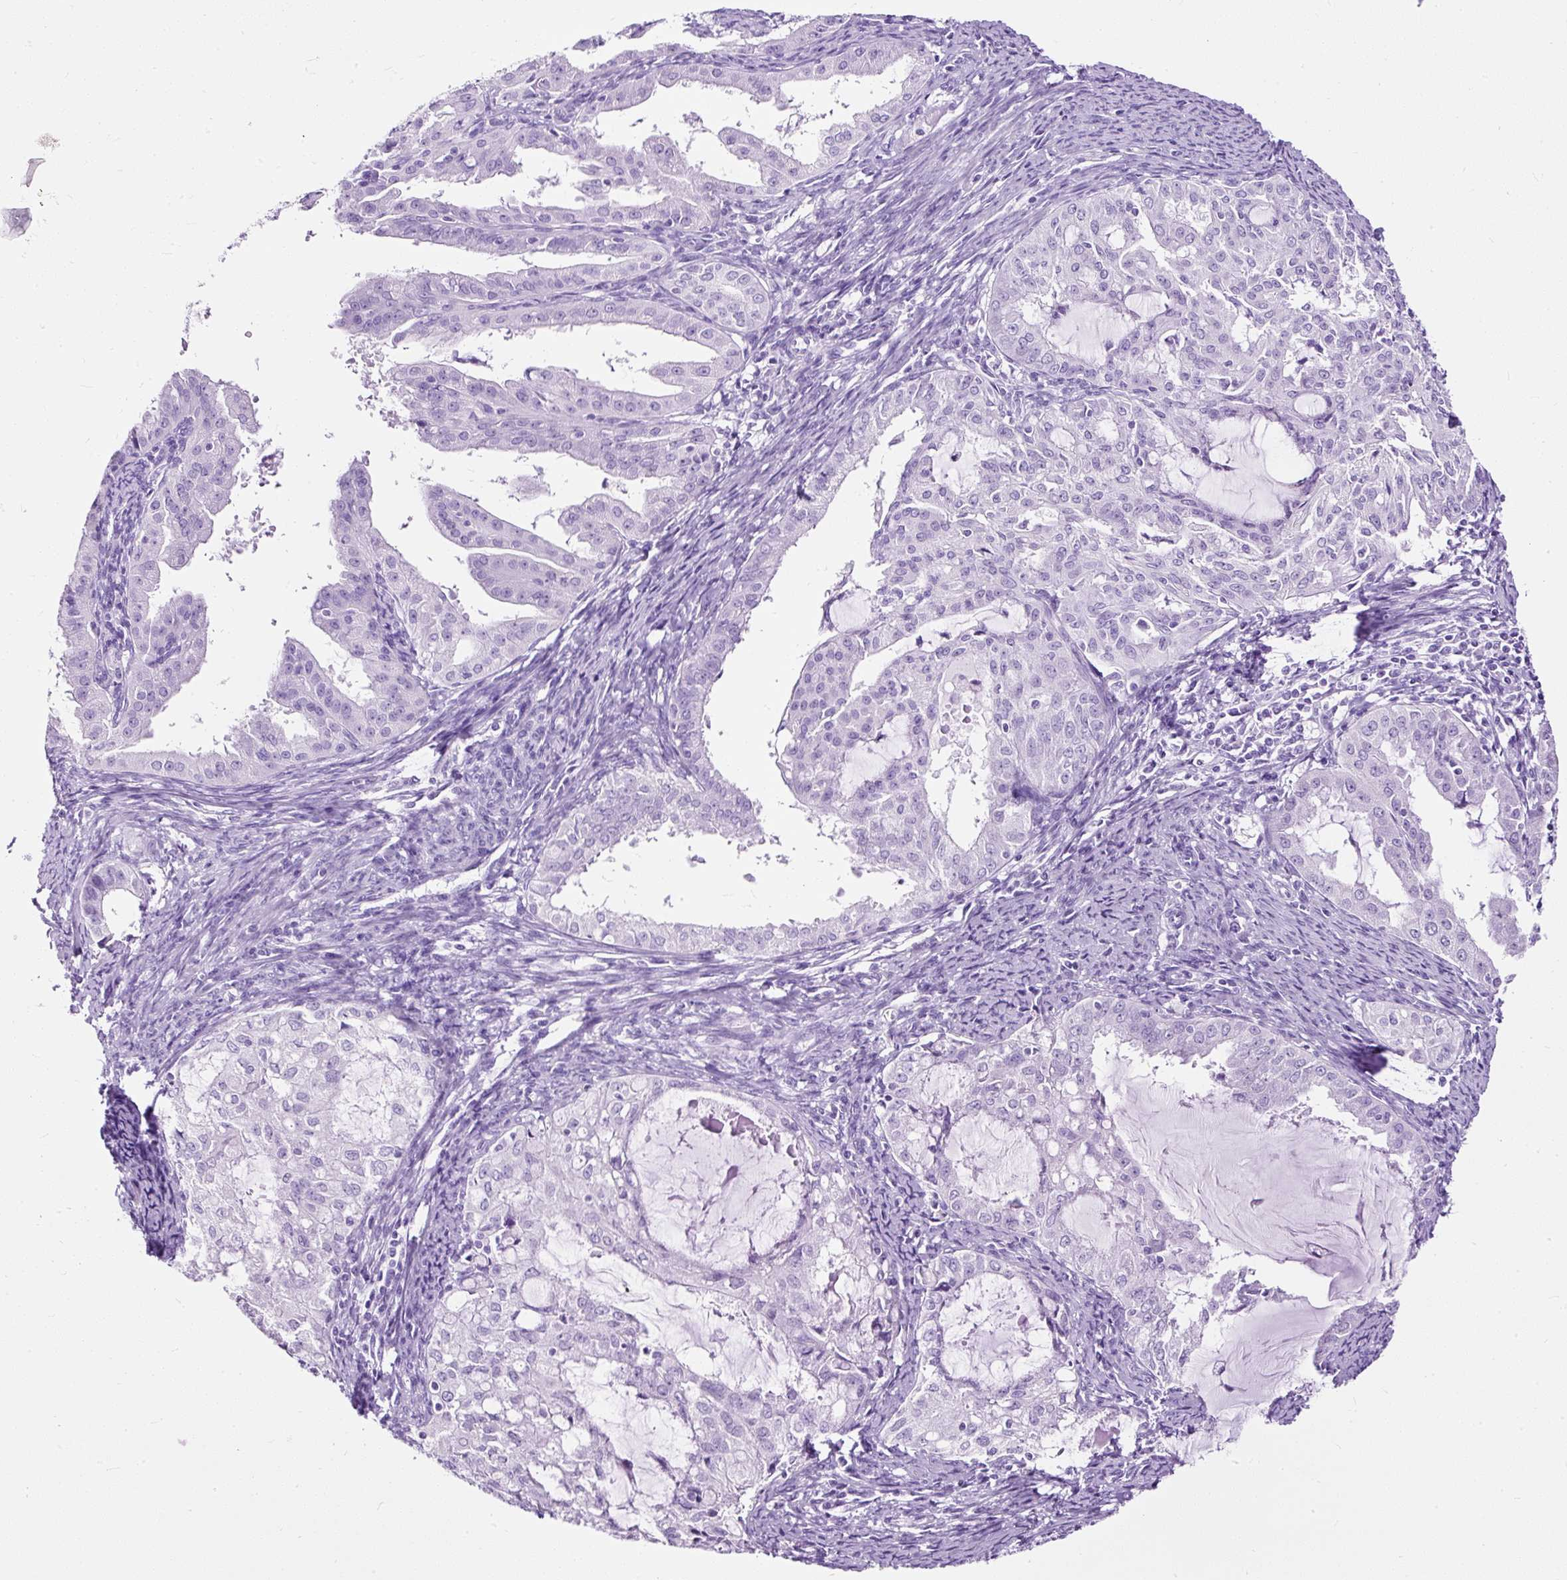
{"staining": {"intensity": "negative", "quantity": "none", "location": "none"}, "tissue": "endometrial cancer", "cell_type": "Tumor cells", "image_type": "cancer", "snomed": [{"axis": "morphology", "description": "Adenocarcinoma, NOS"}, {"axis": "topography", "description": "Endometrium"}], "caption": "Human endometrial adenocarcinoma stained for a protein using immunohistochemistry (IHC) exhibits no staining in tumor cells.", "gene": "NTS", "patient": {"sex": "female", "age": 70}}